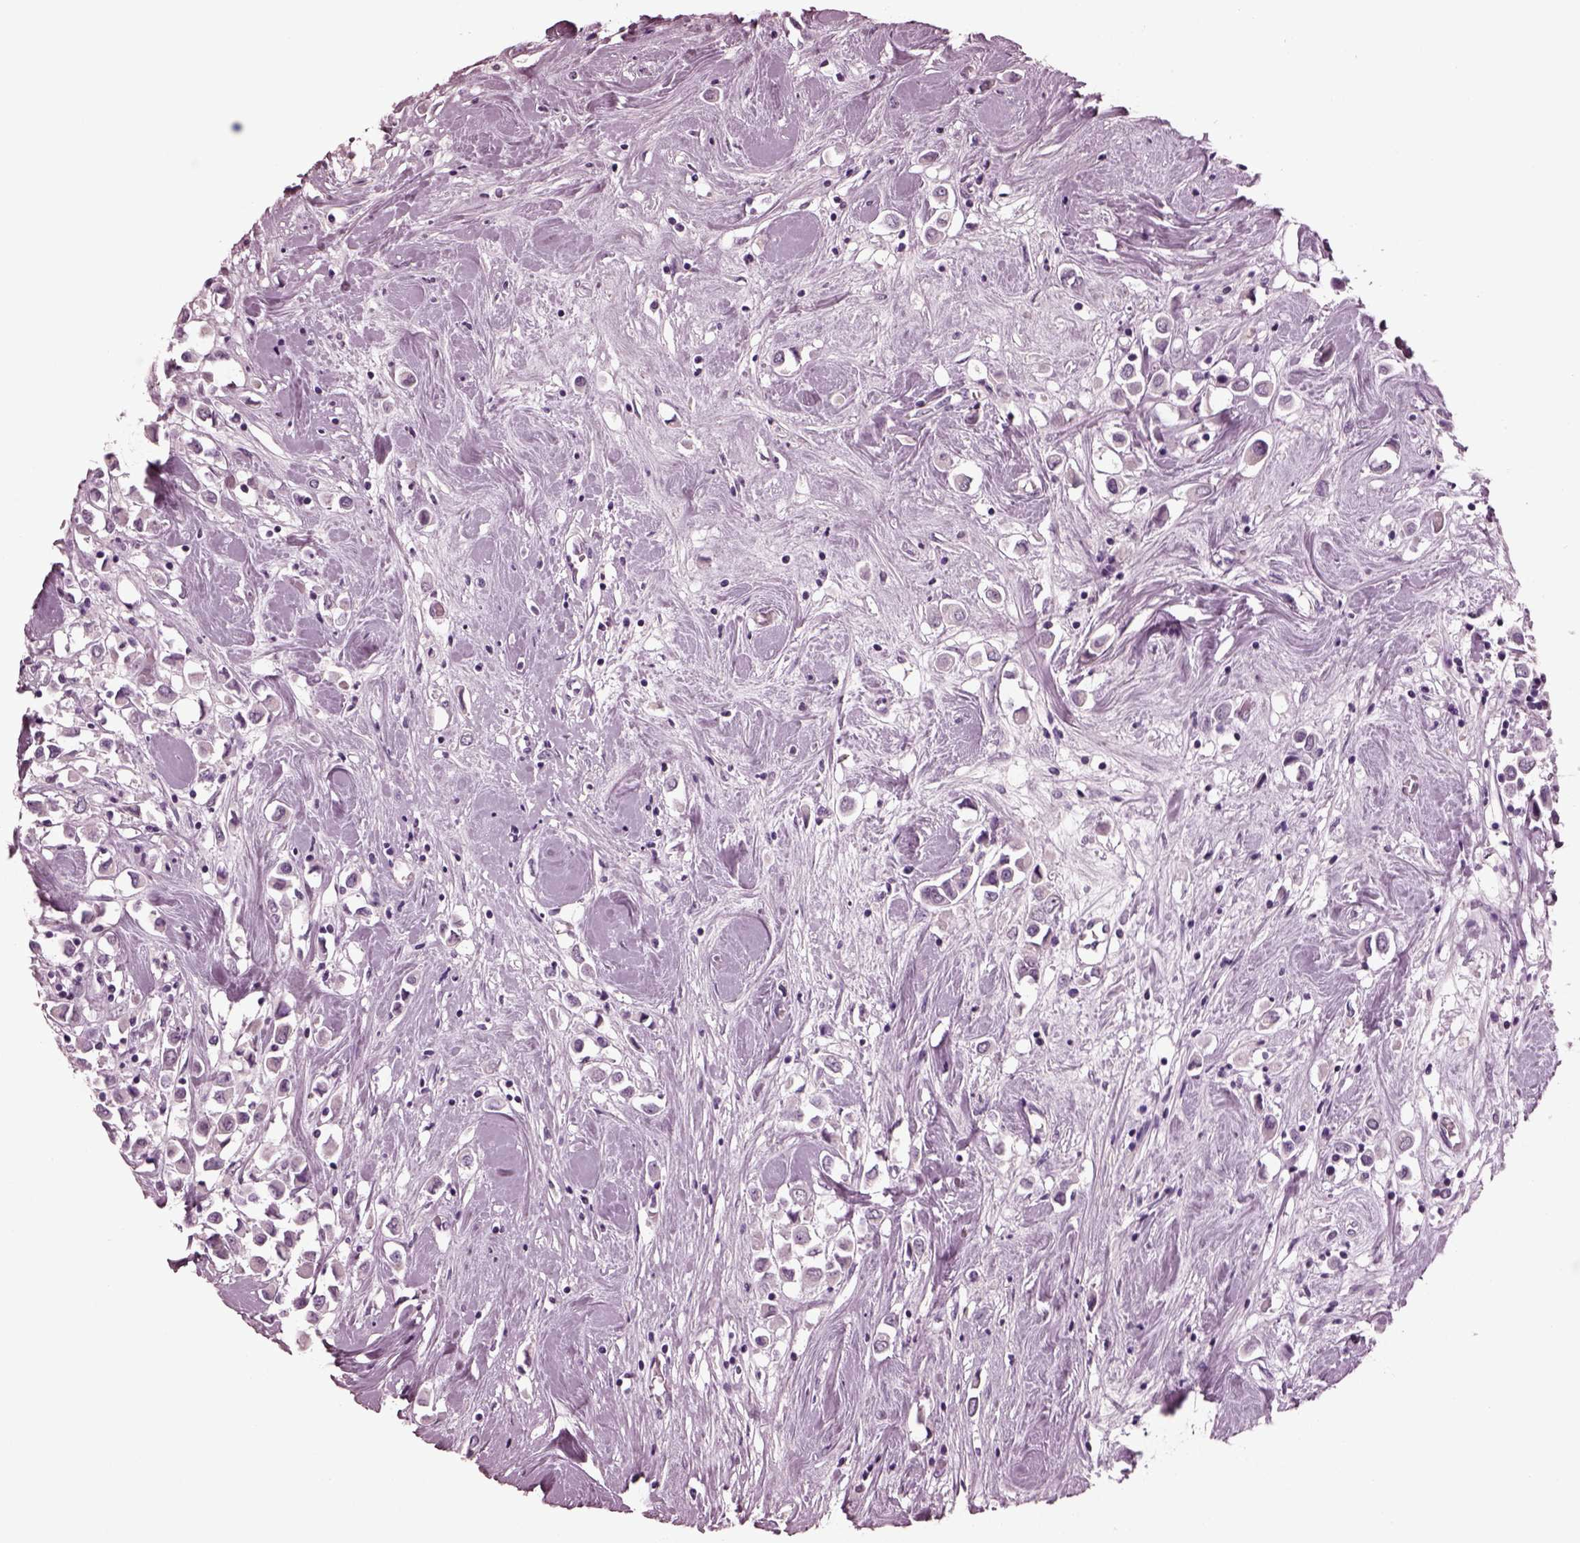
{"staining": {"intensity": "negative", "quantity": "none", "location": "none"}, "tissue": "breast cancer", "cell_type": "Tumor cells", "image_type": "cancer", "snomed": [{"axis": "morphology", "description": "Duct carcinoma"}, {"axis": "topography", "description": "Breast"}], "caption": "Histopathology image shows no significant protein expression in tumor cells of invasive ductal carcinoma (breast). (Immunohistochemistry (ihc), brightfield microscopy, high magnification).", "gene": "MIB2", "patient": {"sex": "female", "age": 61}}